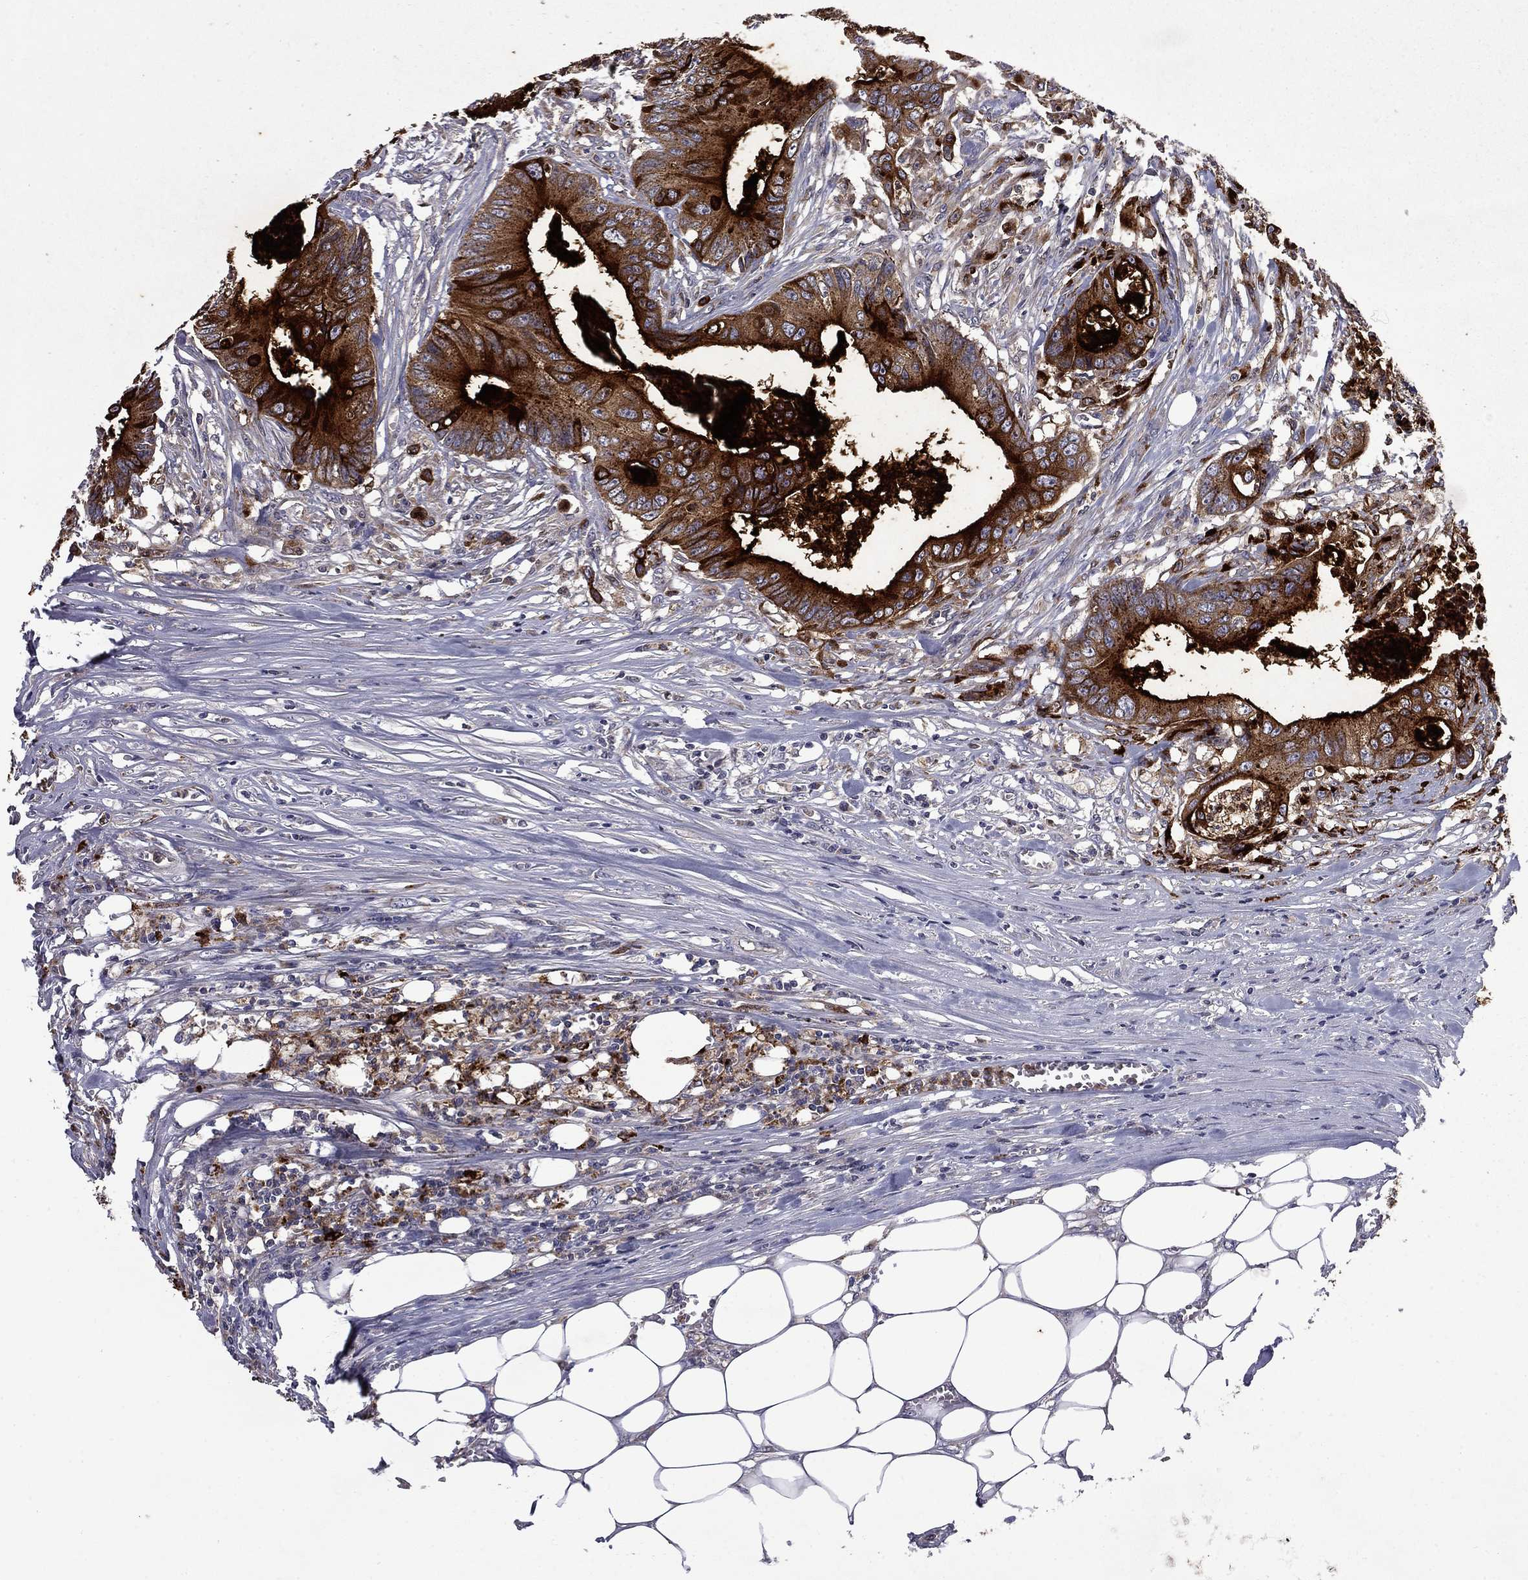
{"staining": {"intensity": "strong", "quantity": ">75%", "location": "cytoplasmic/membranous"}, "tissue": "colorectal cancer", "cell_type": "Tumor cells", "image_type": "cancer", "snomed": [{"axis": "morphology", "description": "Adenocarcinoma, NOS"}, {"axis": "topography", "description": "Colon"}], "caption": "Protein analysis of colorectal cancer (adenocarcinoma) tissue exhibits strong cytoplasmic/membranous staining in approximately >75% of tumor cells. (DAB (3,3'-diaminobenzidine) = brown stain, brightfield microscopy at high magnification).", "gene": "CEACAM7", "patient": {"sex": "male", "age": 84}}